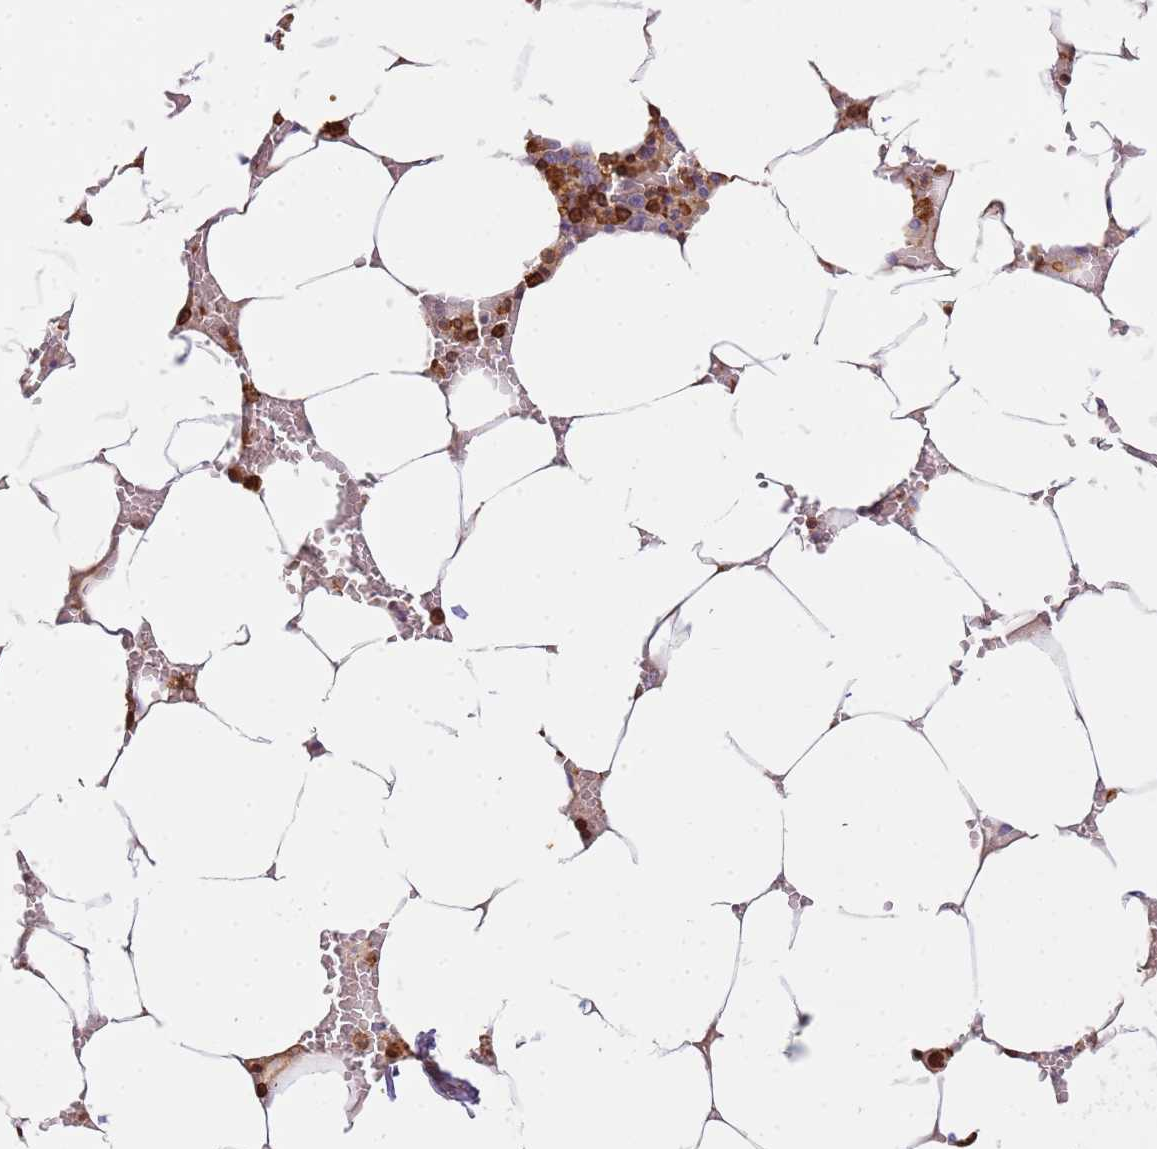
{"staining": {"intensity": "moderate", "quantity": ">75%", "location": "cytoplasmic/membranous"}, "tissue": "bone marrow", "cell_type": "Hematopoietic cells", "image_type": "normal", "snomed": [{"axis": "morphology", "description": "Normal tissue, NOS"}, {"axis": "topography", "description": "Bone marrow"}], "caption": "The micrograph exhibits a brown stain indicating the presence of a protein in the cytoplasmic/membranous of hematopoietic cells in bone marrow. The staining is performed using DAB brown chromogen to label protein expression. The nuclei are counter-stained blue using hematoxylin.", "gene": "OR6P1", "patient": {"sex": "male", "age": 70}}